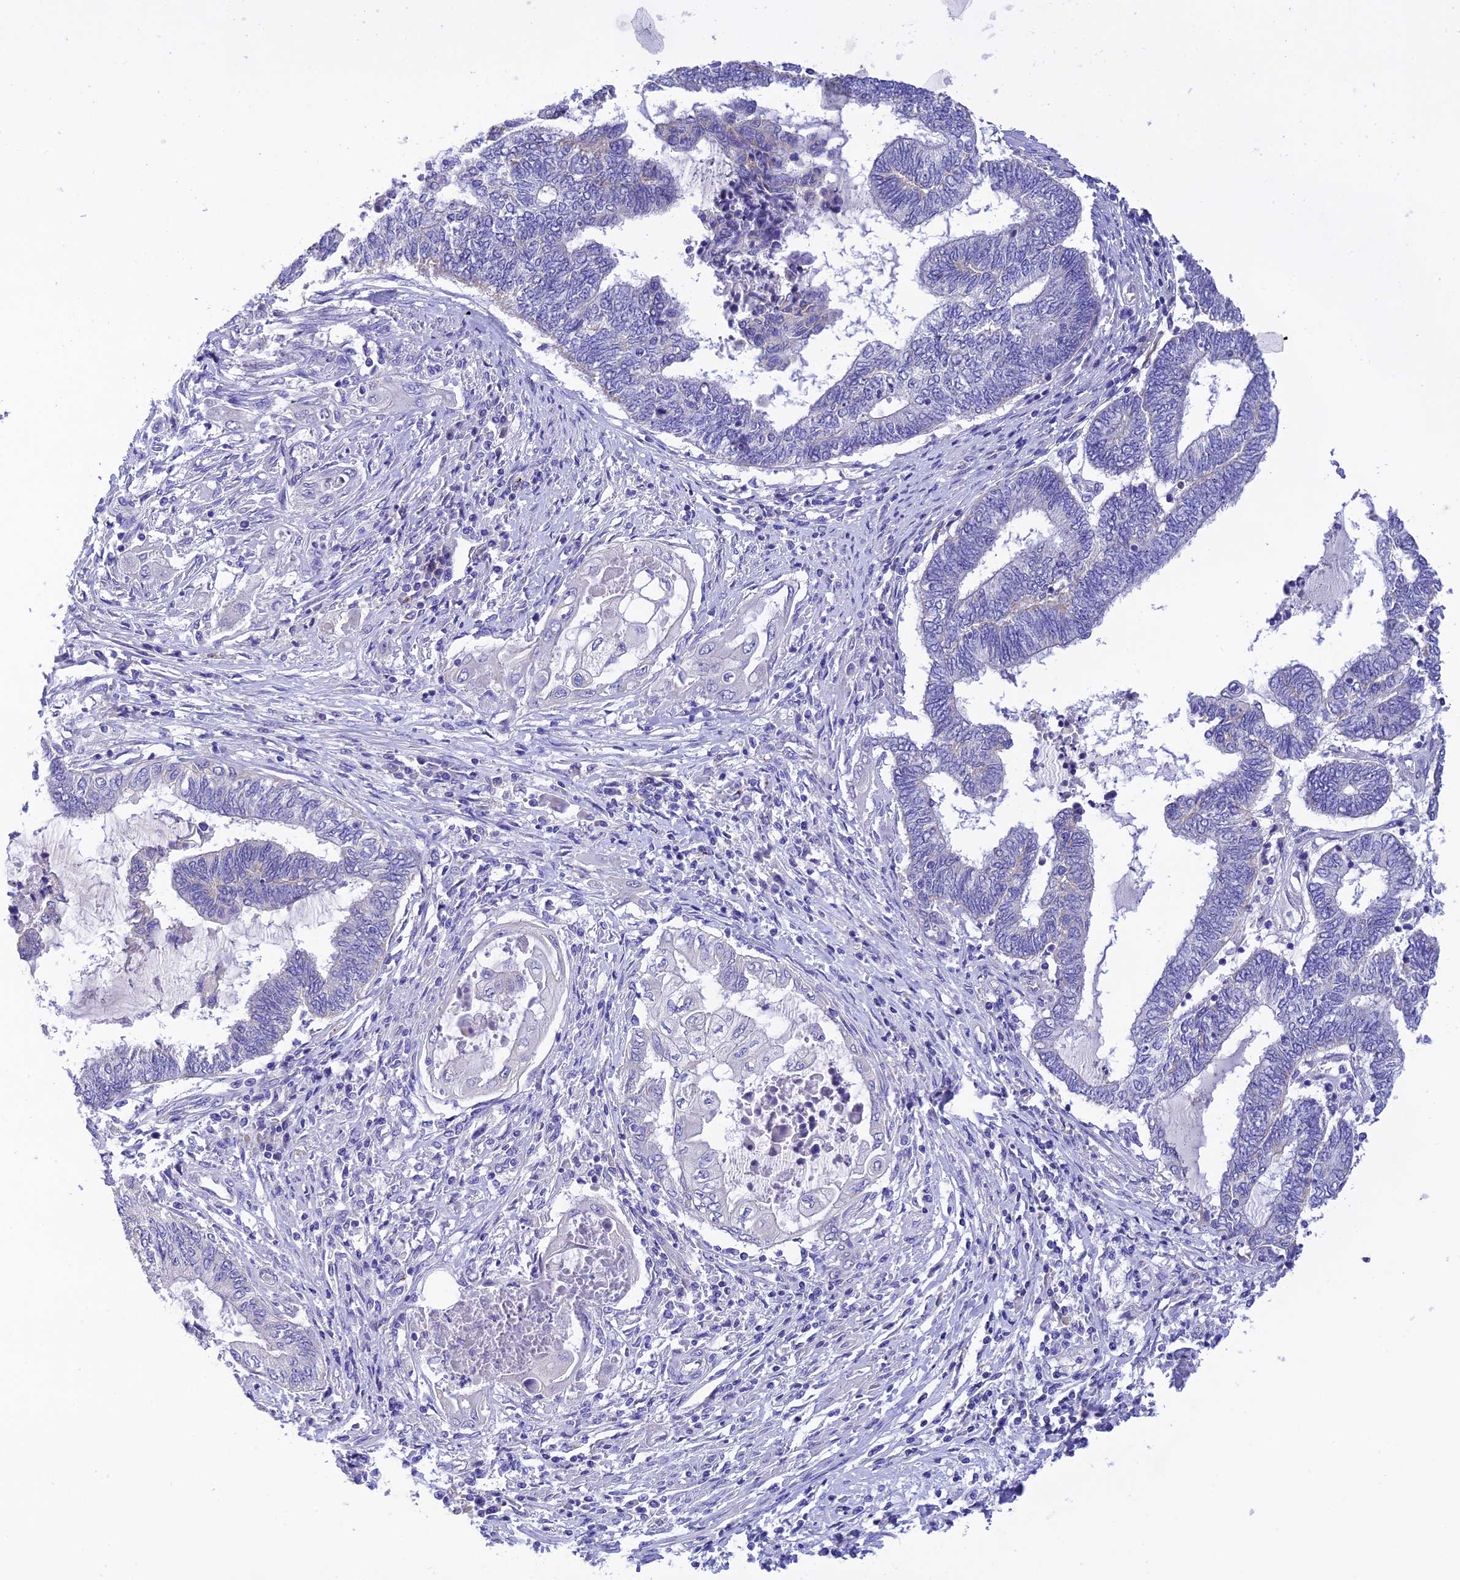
{"staining": {"intensity": "negative", "quantity": "none", "location": "none"}, "tissue": "endometrial cancer", "cell_type": "Tumor cells", "image_type": "cancer", "snomed": [{"axis": "morphology", "description": "Adenocarcinoma, NOS"}, {"axis": "topography", "description": "Uterus"}, {"axis": "topography", "description": "Endometrium"}], "caption": "A photomicrograph of human endometrial cancer is negative for staining in tumor cells.", "gene": "MS4A5", "patient": {"sex": "female", "age": 70}}